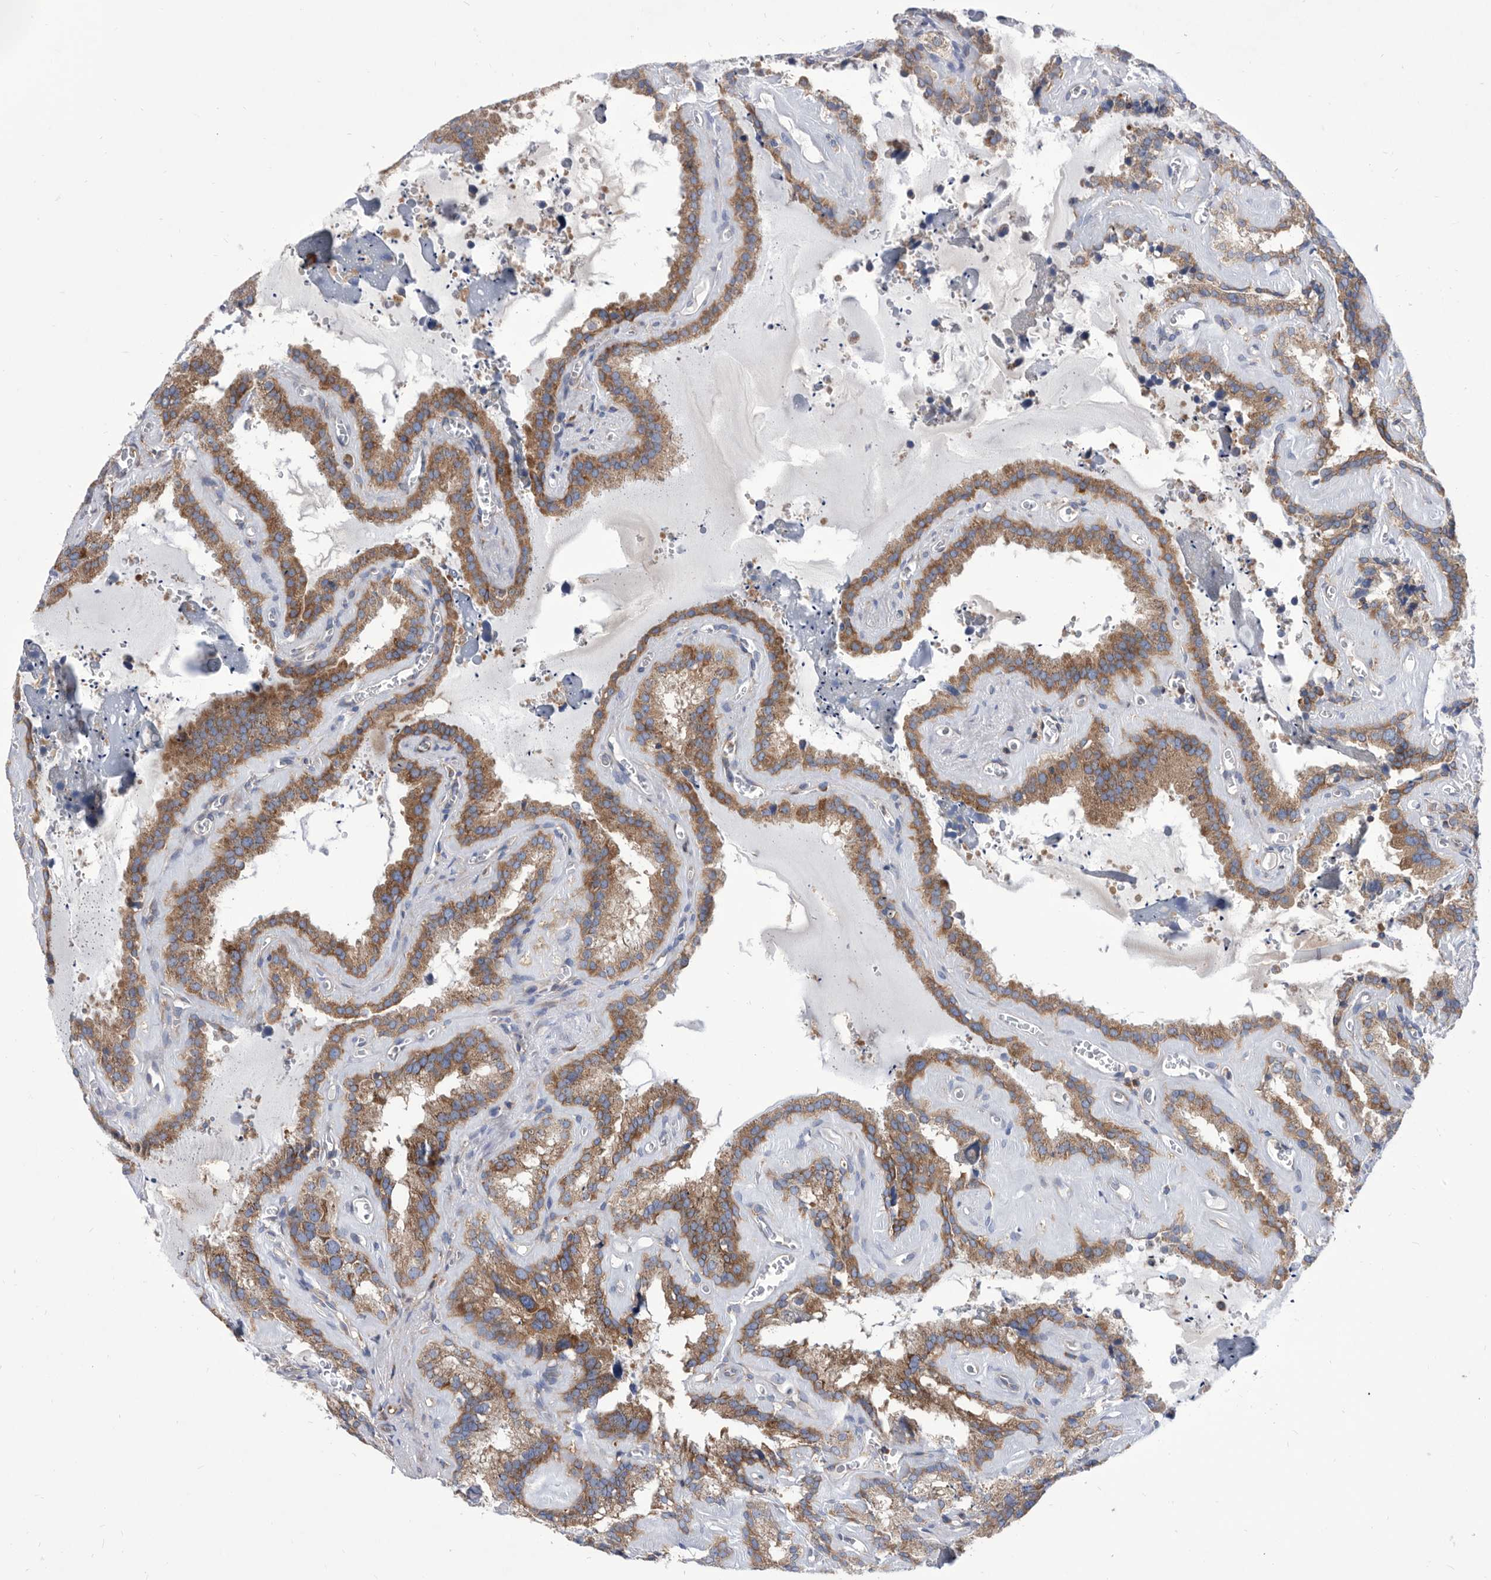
{"staining": {"intensity": "moderate", "quantity": ">75%", "location": "cytoplasmic/membranous"}, "tissue": "seminal vesicle", "cell_type": "Glandular cells", "image_type": "normal", "snomed": [{"axis": "morphology", "description": "Normal tissue, NOS"}, {"axis": "topography", "description": "Prostate"}, {"axis": "topography", "description": "Seminal veicle"}], "caption": "This is a photomicrograph of IHC staining of unremarkable seminal vesicle, which shows moderate staining in the cytoplasmic/membranous of glandular cells.", "gene": "SMG7", "patient": {"sex": "male", "age": 59}}